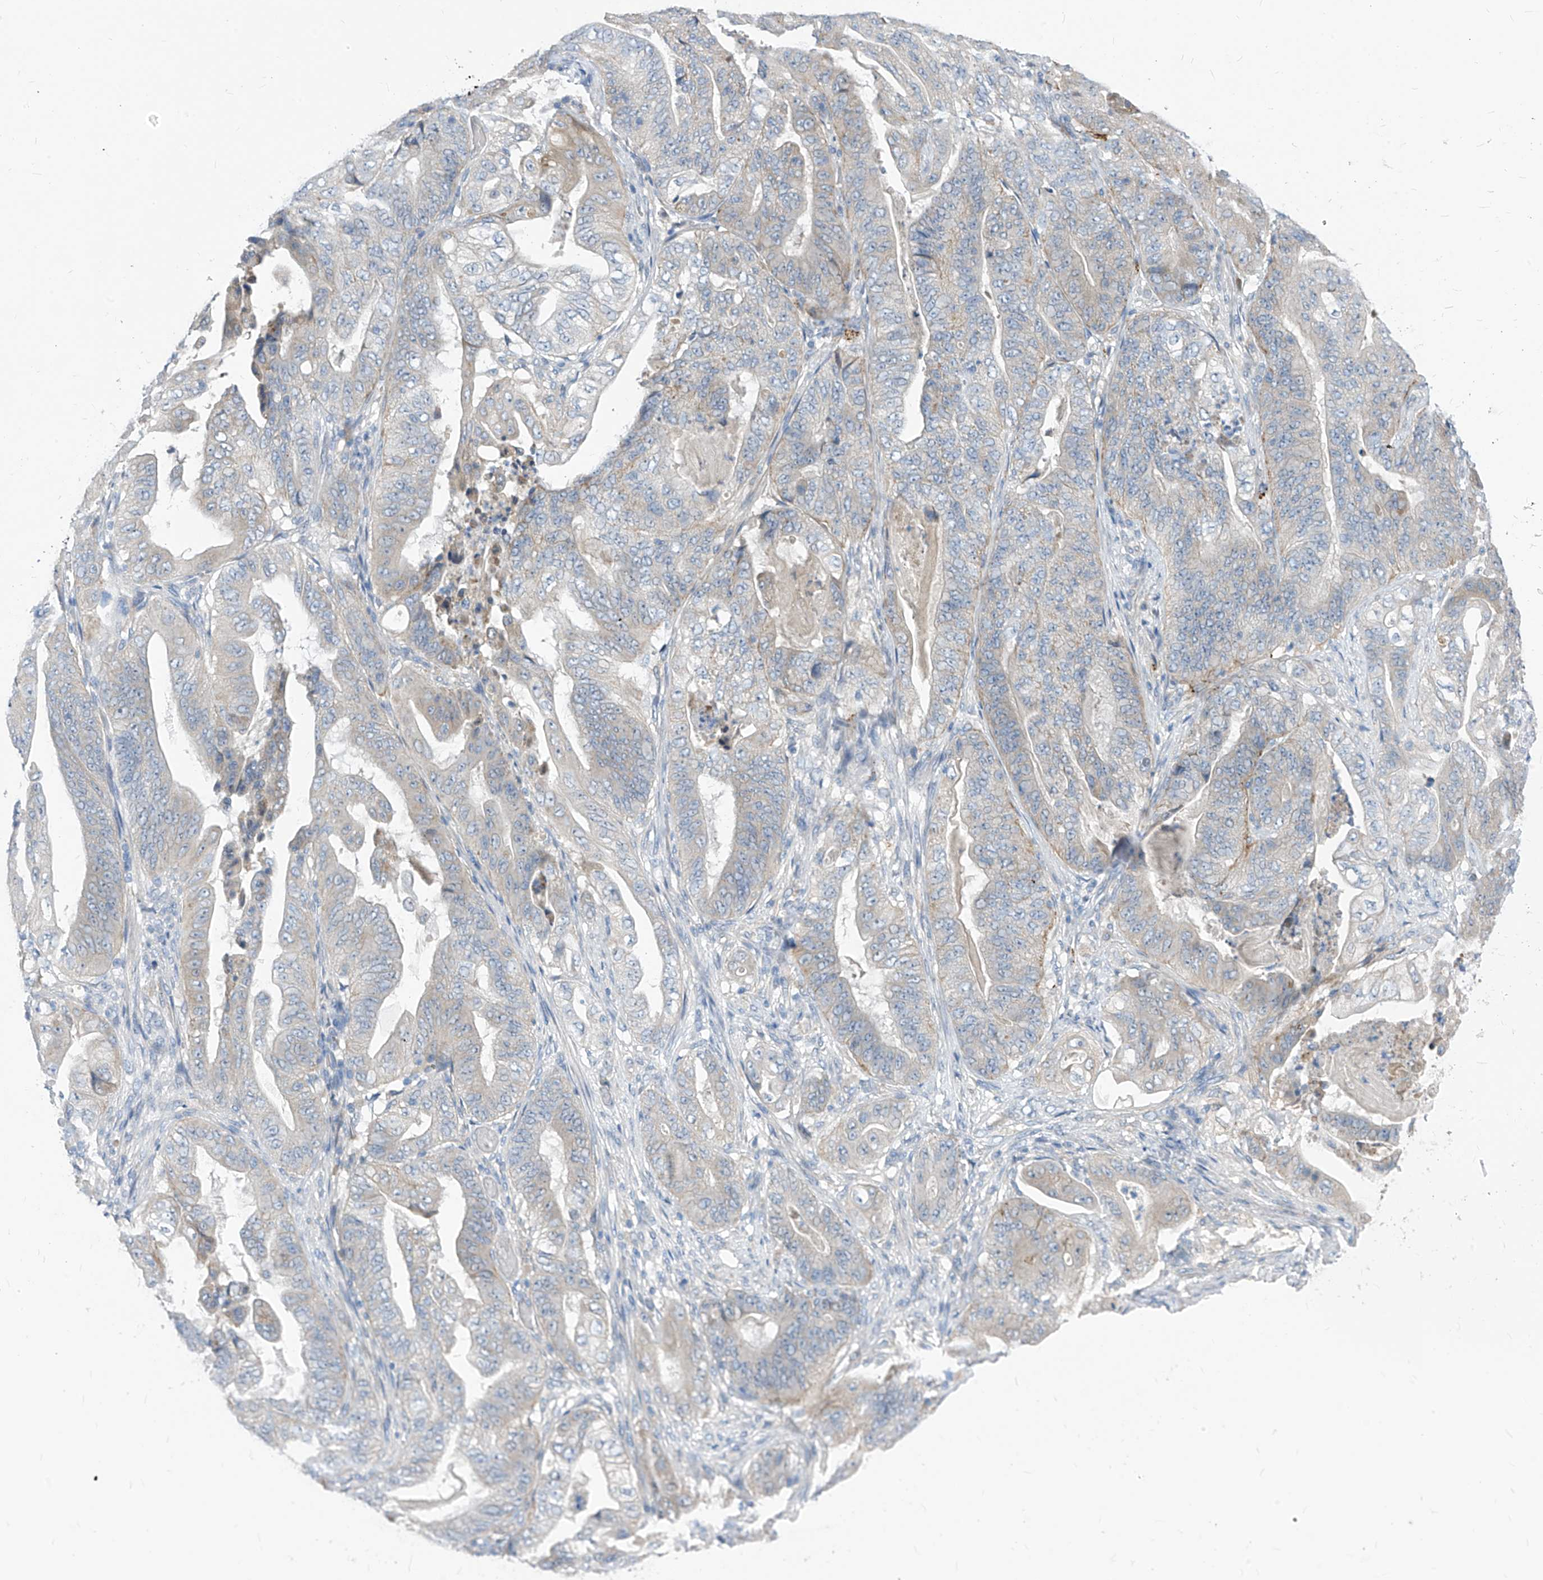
{"staining": {"intensity": "negative", "quantity": "none", "location": "none"}, "tissue": "stomach cancer", "cell_type": "Tumor cells", "image_type": "cancer", "snomed": [{"axis": "morphology", "description": "Adenocarcinoma, NOS"}, {"axis": "topography", "description": "Stomach"}], "caption": "This is an immunohistochemistry photomicrograph of human adenocarcinoma (stomach). There is no expression in tumor cells.", "gene": "LDAH", "patient": {"sex": "female", "age": 73}}